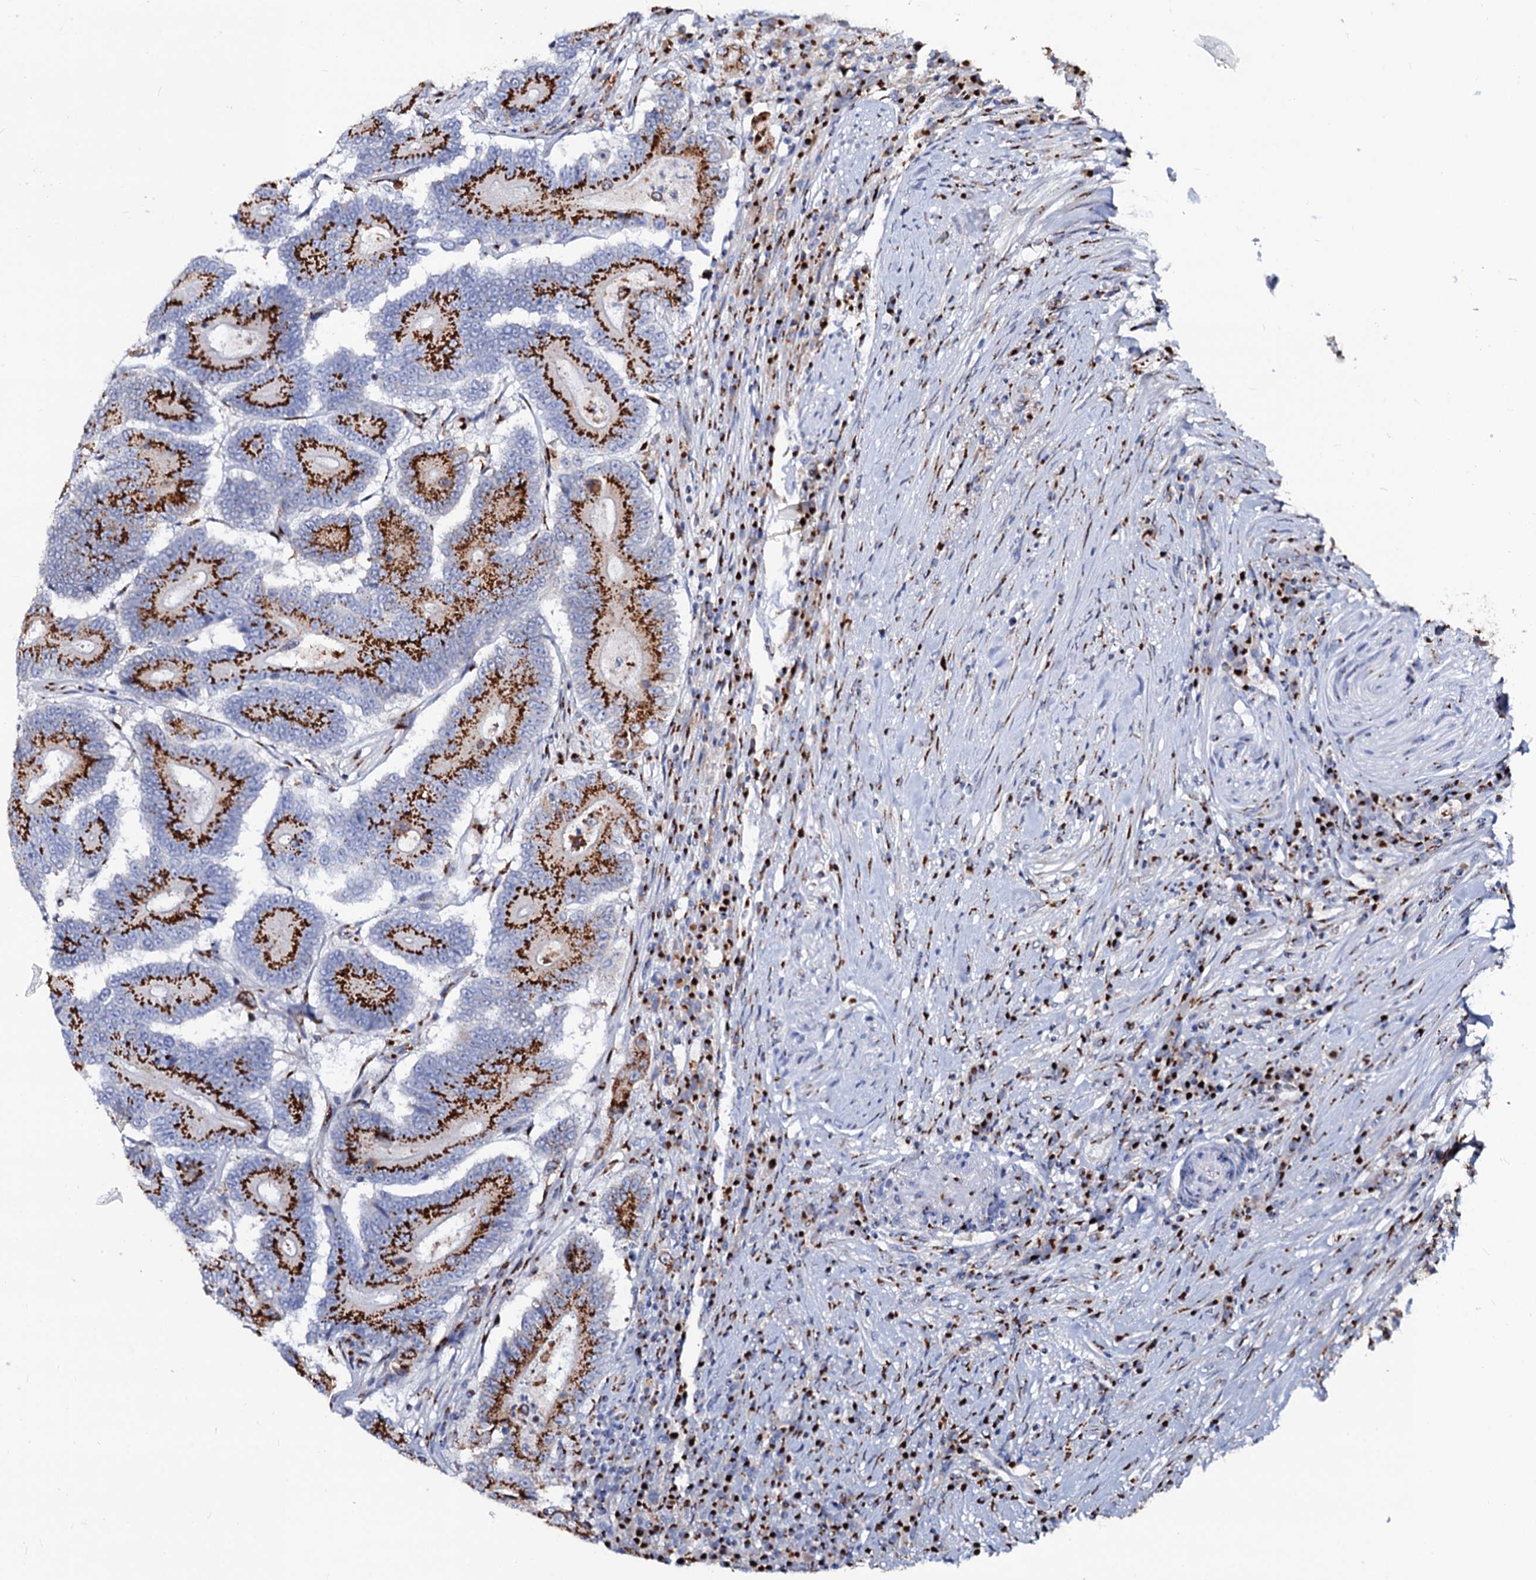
{"staining": {"intensity": "strong", "quantity": ">75%", "location": "cytoplasmic/membranous"}, "tissue": "colorectal cancer", "cell_type": "Tumor cells", "image_type": "cancer", "snomed": [{"axis": "morphology", "description": "Adenocarcinoma, NOS"}, {"axis": "topography", "description": "Colon"}], "caption": "Tumor cells show strong cytoplasmic/membranous positivity in about >75% of cells in adenocarcinoma (colorectal).", "gene": "TM9SF3", "patient": {"sex": "male", "age": 83}}